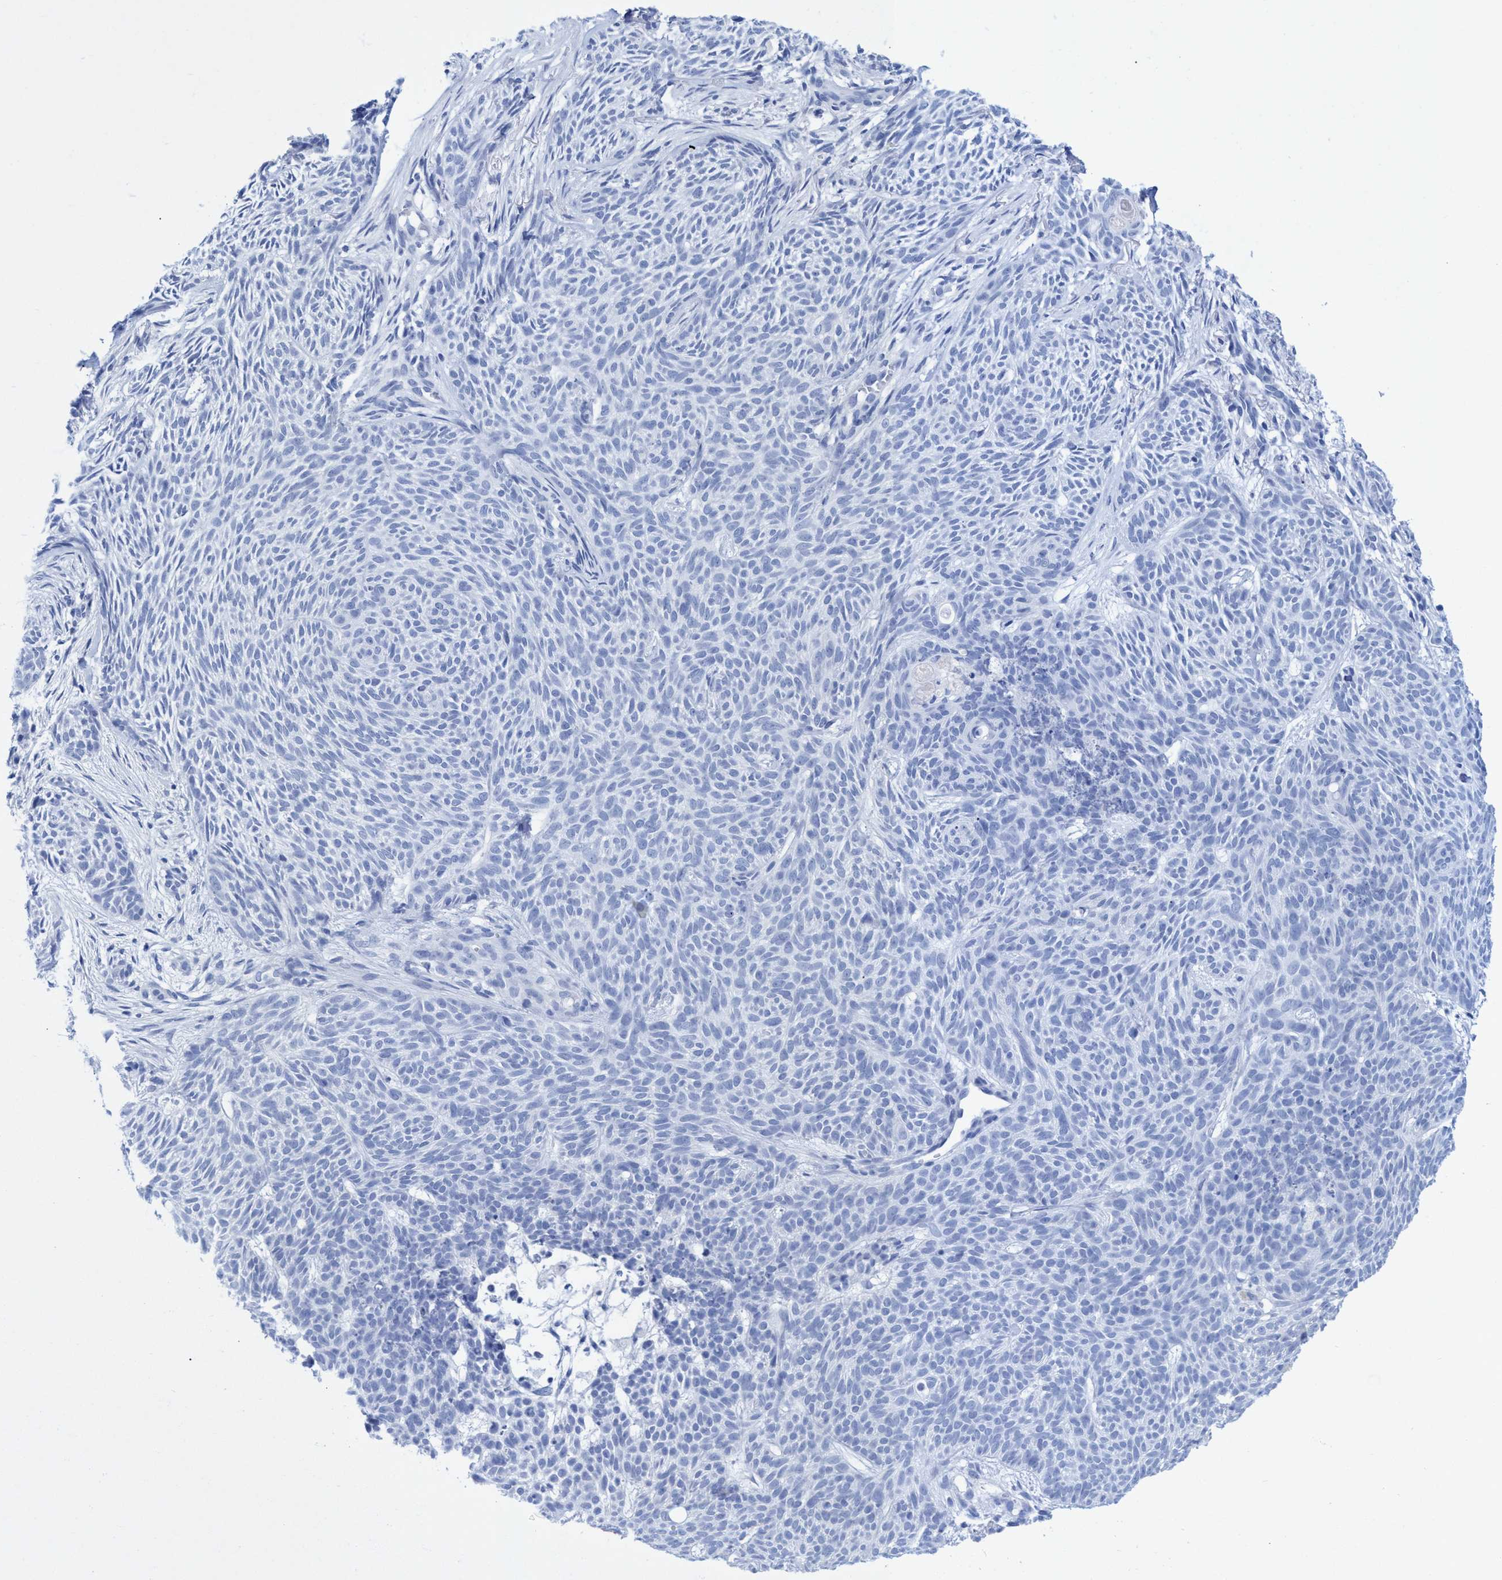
{"staining": {"intensity": "negative", "quantity": "none", "location": "none"}, "tissue": "skin cancer", "cell_type": "Tumor cells", "image_type": "cancer", "snomed": [{"axis": "morphology", "description": "Basal cell carcinoma"}, {"axis": "topography", "description": "Skin"}], "caption": "Tumor cells are negative for brown protein staining in basal cell carcinoma (skin).", "gene": "INSL6", "patient": {"sex": "female", "age": 59}}